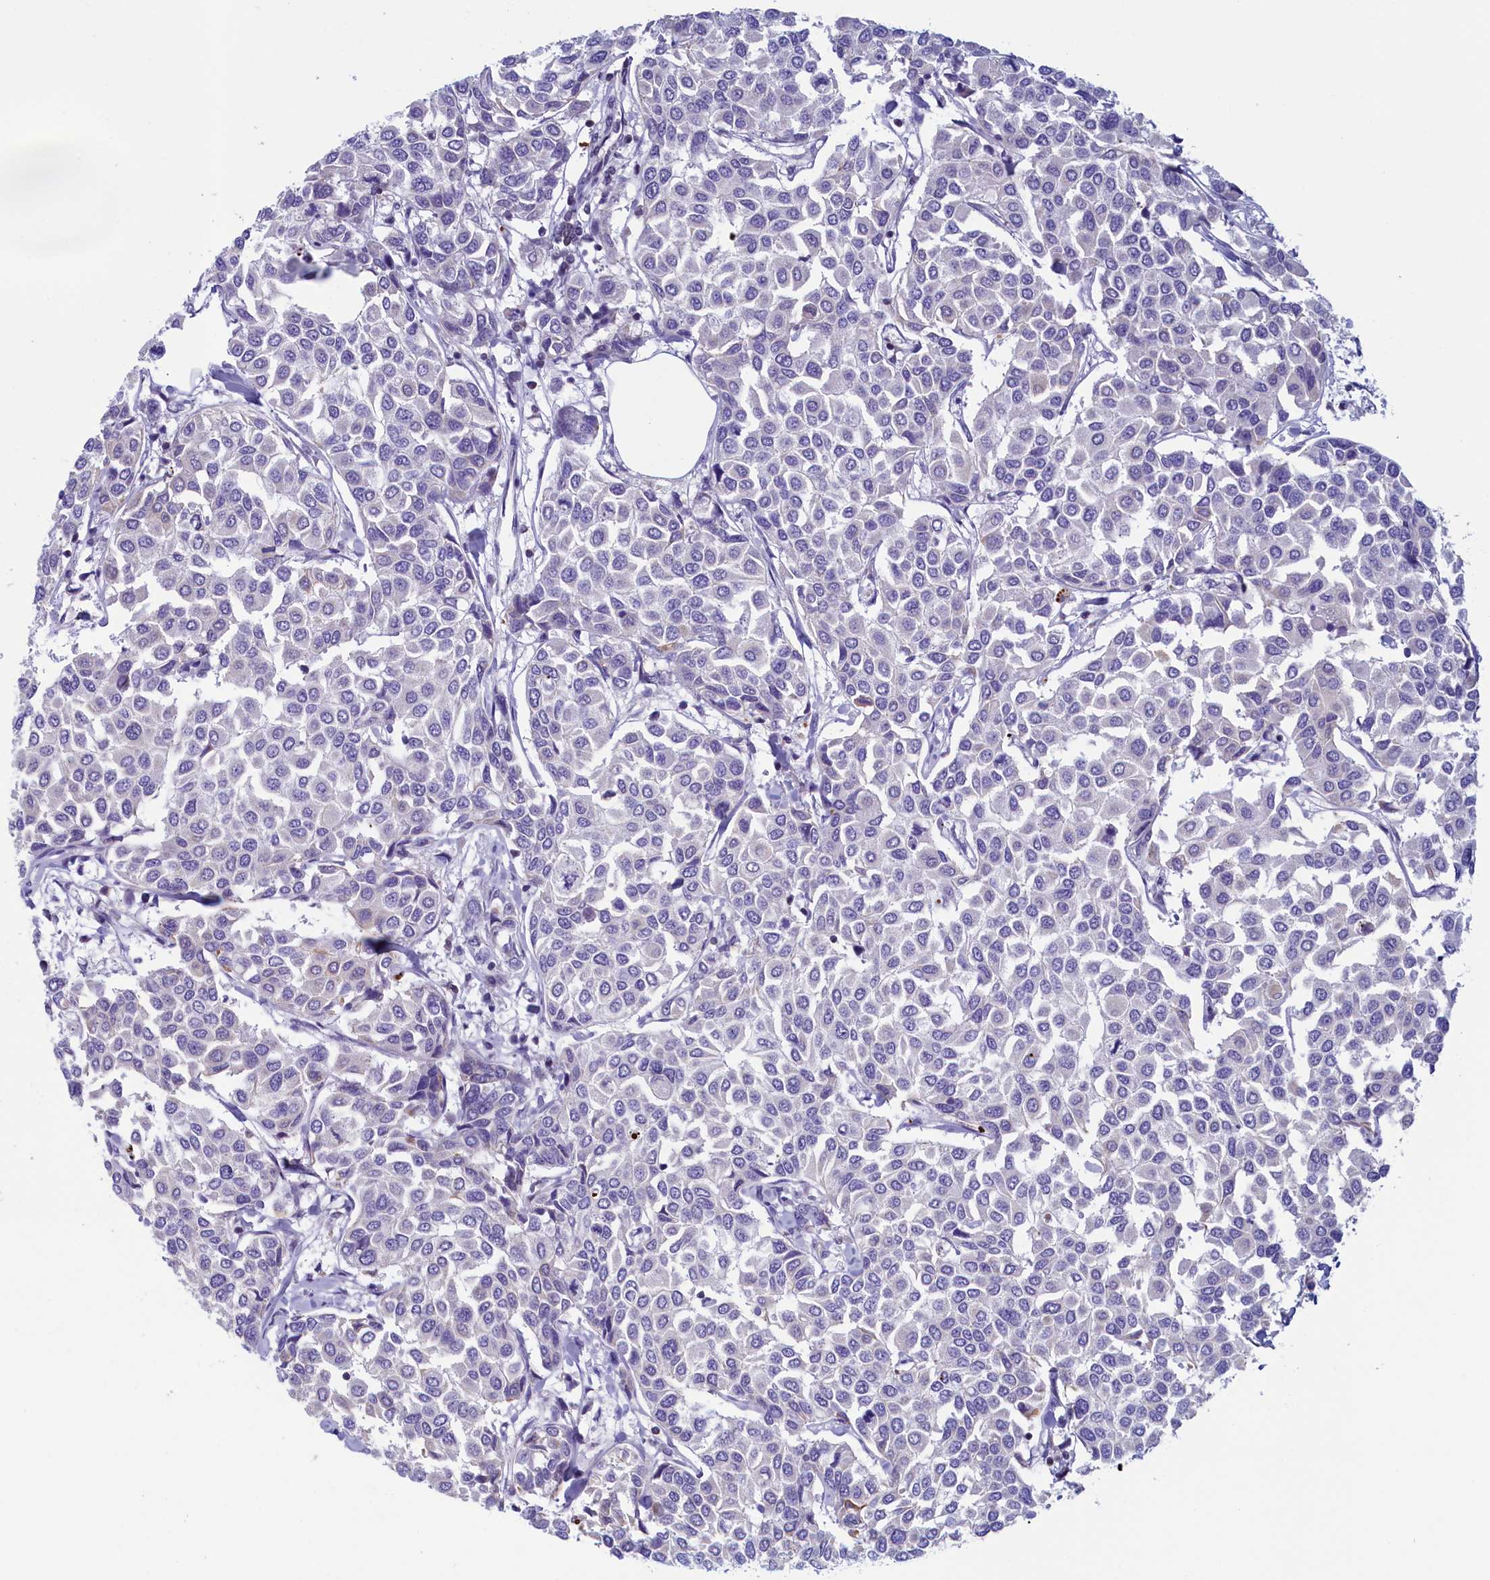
{"staining": {"intensity": "negative", "quantity": "none", "location": "none"}, "tissue": "breast cancer", "cell_type": "Tumor cells", "image_type": "cancer", "snomed": [{"axis": "morphology", "description": "Duct carcinoma"}, {"axis": "topography", "description": "Breast"}], "caption": "This is an immunohistochemistry image of human breast cancer (infiltrating ductal carcinoma). There is no expression in tumor cells.", "gene": "TRAF3IP3", "patient": {"sex": "female", "age": 55}}